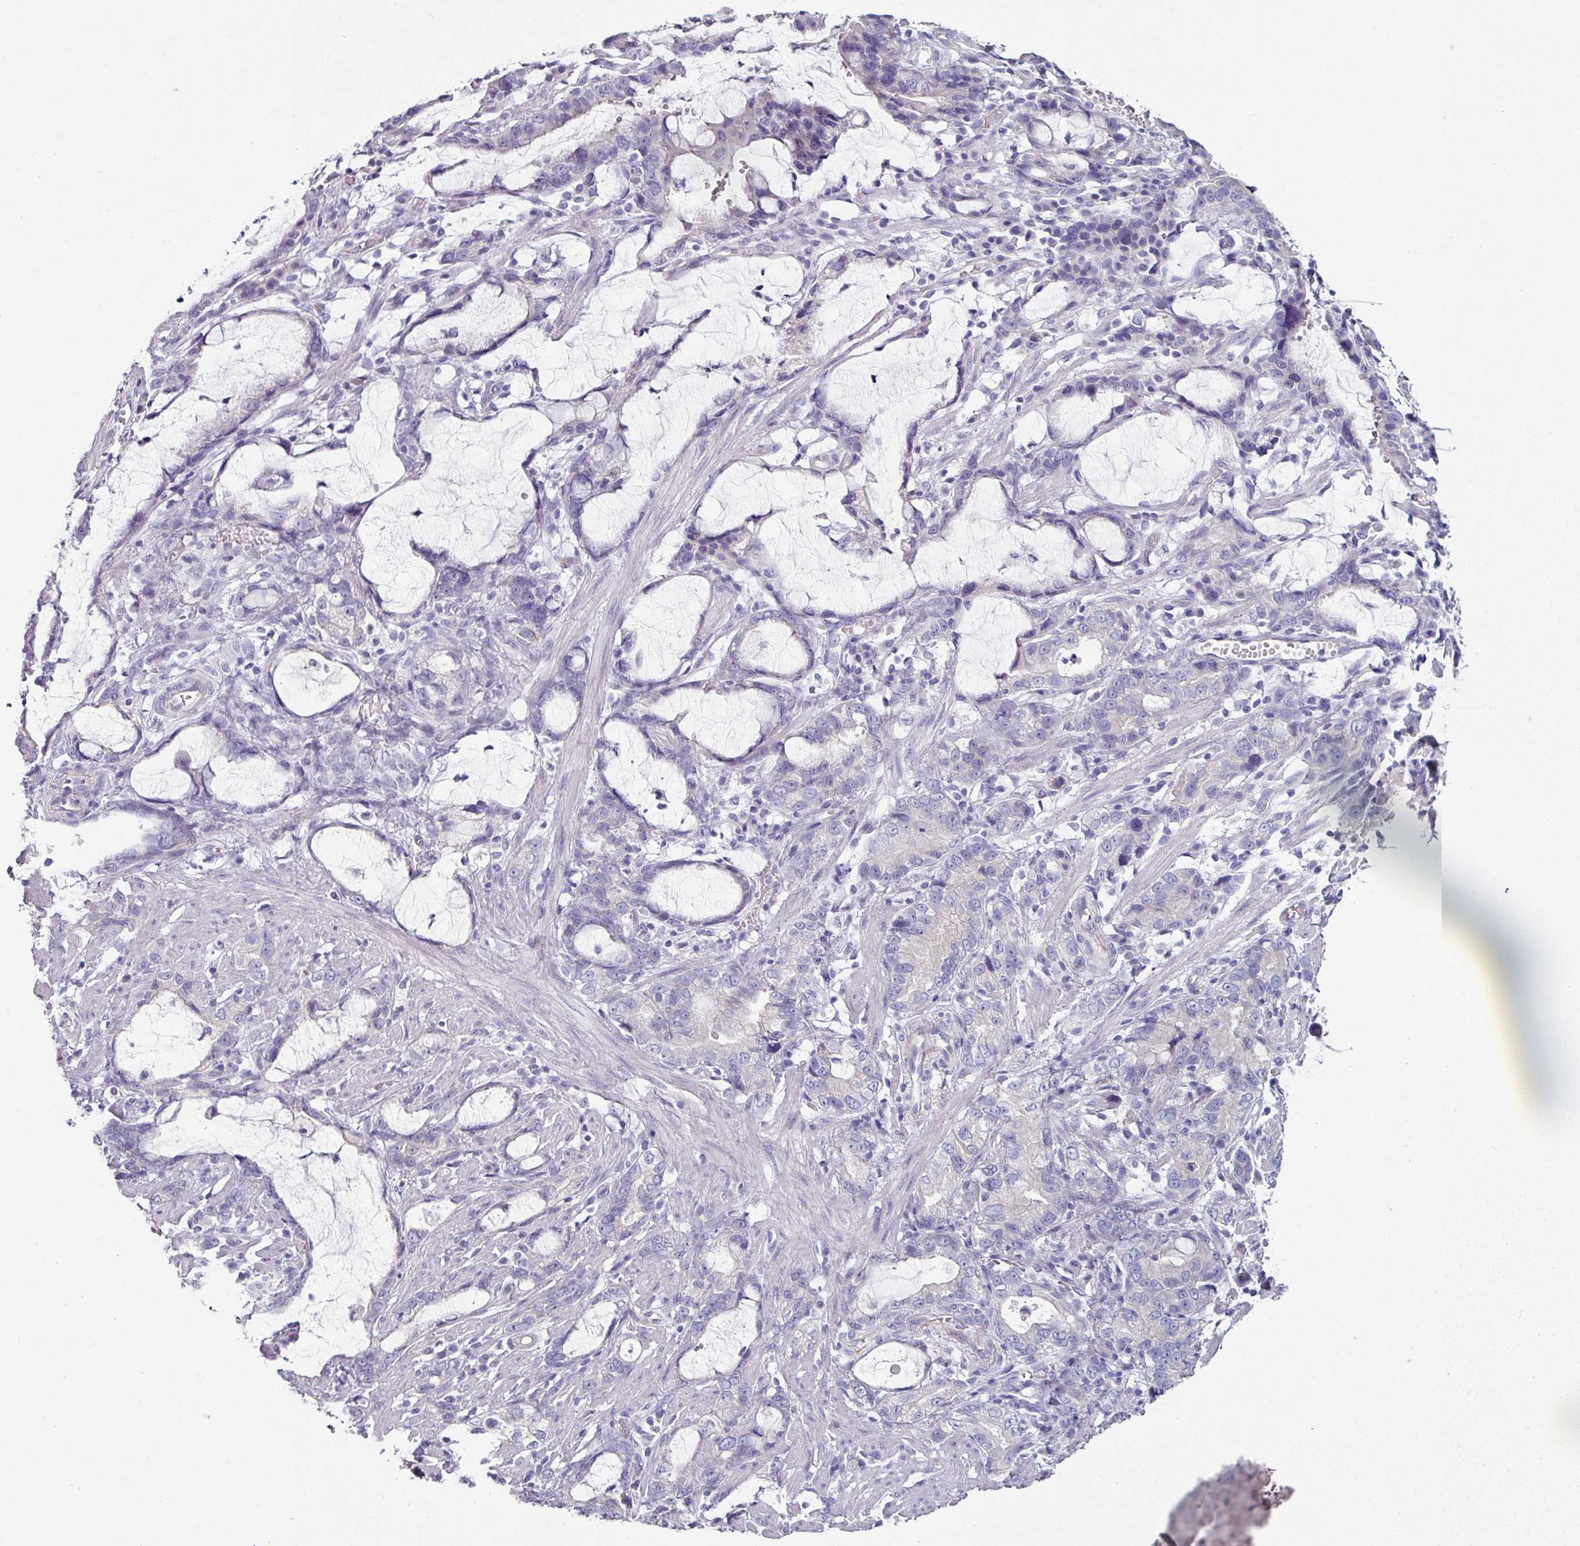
{"staining": {"intensity": "negative", "quantity": "none", "location": "none"}, "tissue": "stomach cancer", "cell_type": "Tumor cells", "image_type": "cancer", "snomed": [{"axis": "morphology", "description": "Adenocarcinoma, NOS"}, {"axis": "topography", "description": "Stomach"}], "caption": "Immunohistochemistry (IHC) image of human stomach cancer stained for a protein (brown), which demonstrates no positivity in tumor cells.", "gene": "SLC17A7", "patient": {"sex": "male", "age": 55}}